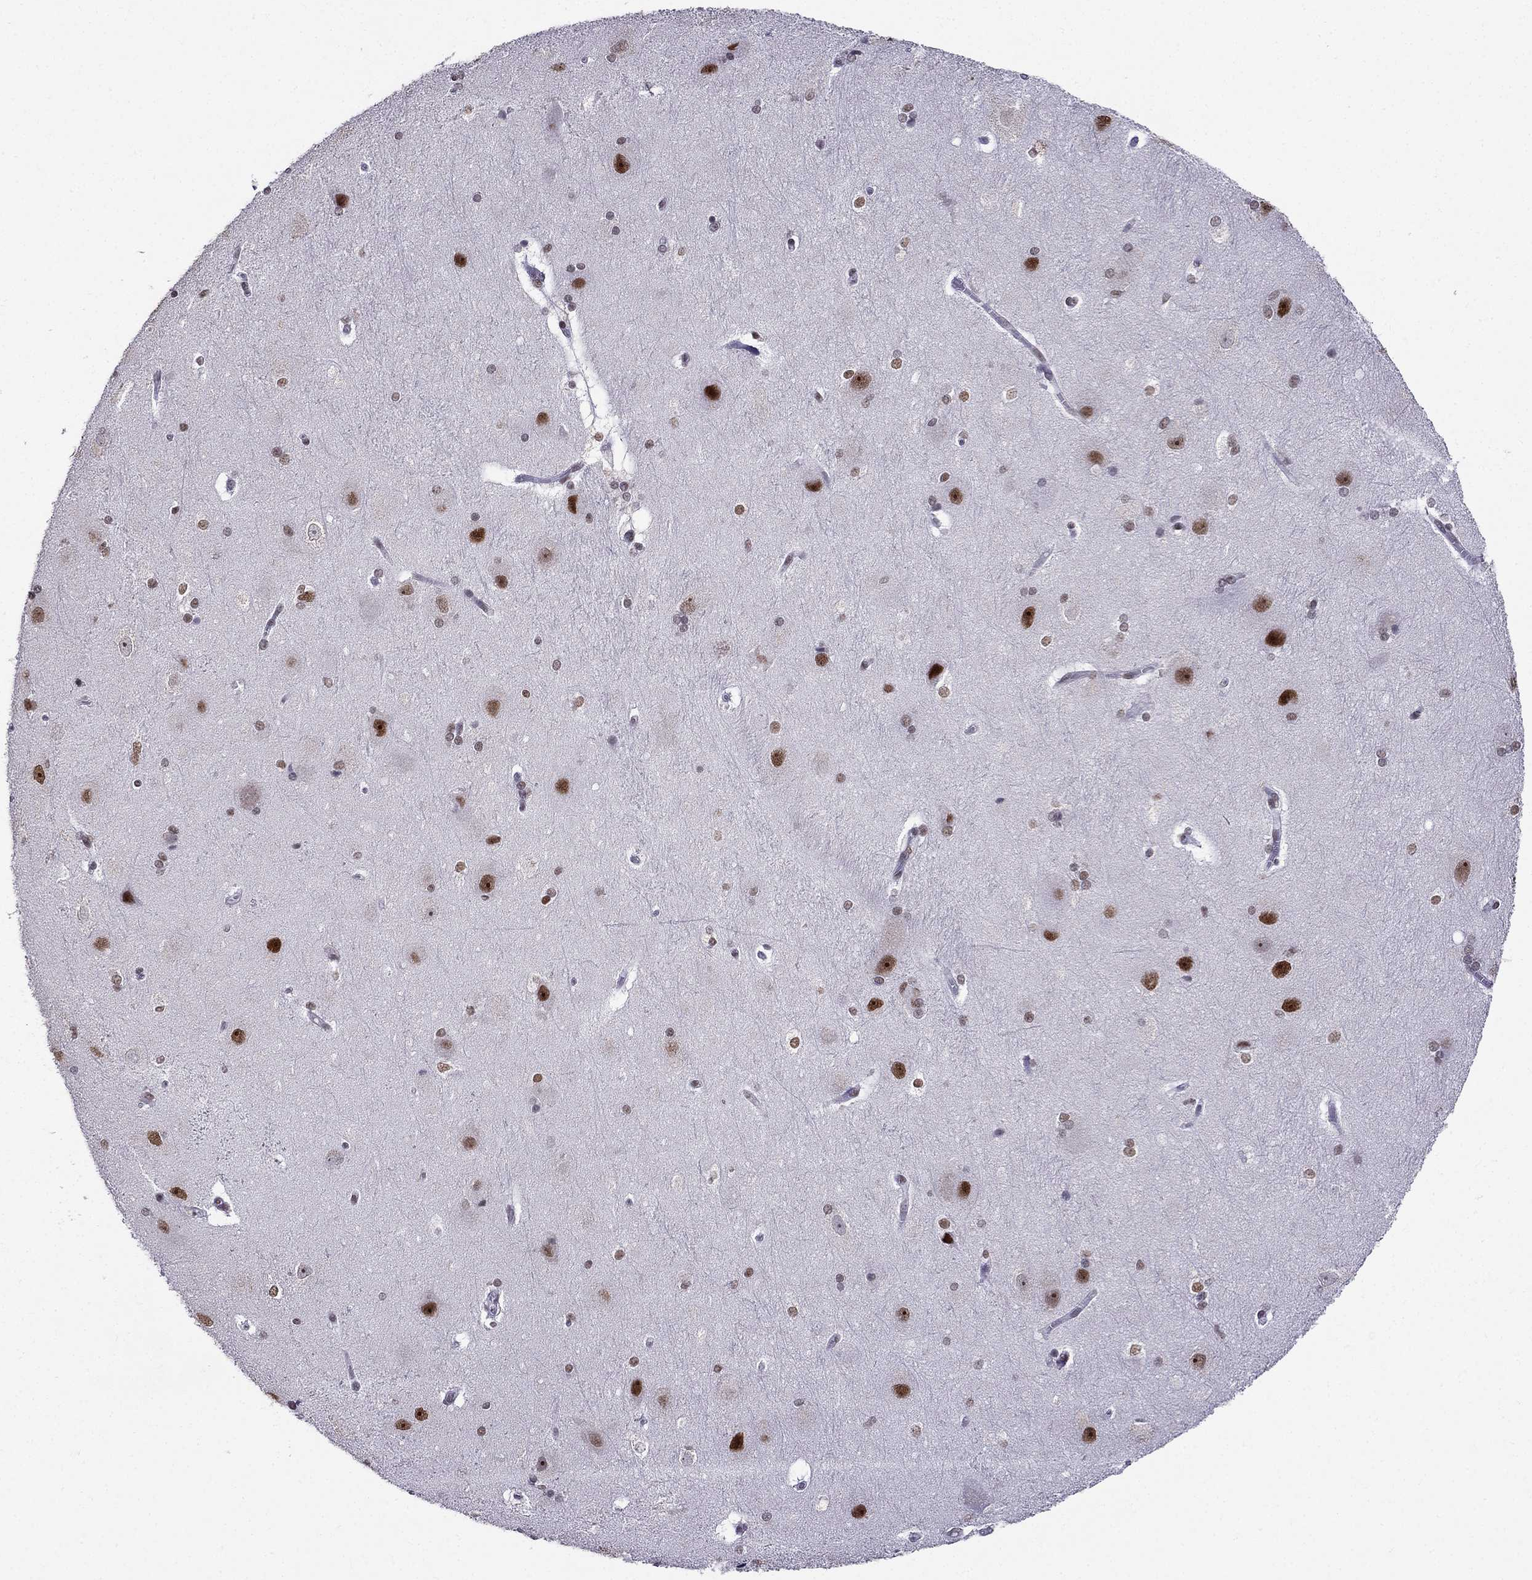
{"staining": {"intensity": "moderate", "quantity": "<25%", "location": "nuclear"}, "tissue": "hippocampus", "cell_type": "Glial cells", "image_type": "normal", "snomed": [{"axis": "morphology", "description": "Normal tissue, NOS"}, {"axis": "topography", "description": "Cerebral cortex"}, {"axis": "topography", "description": "Hippocampus"}], "caption": "Immunohistochemical staining of unremarkable hippocampus shows moderate nuclear protein expression in approximately <25% of glial cells.", "gene": "ZNF420", "patient": {"sex": "female", "age": 19}}